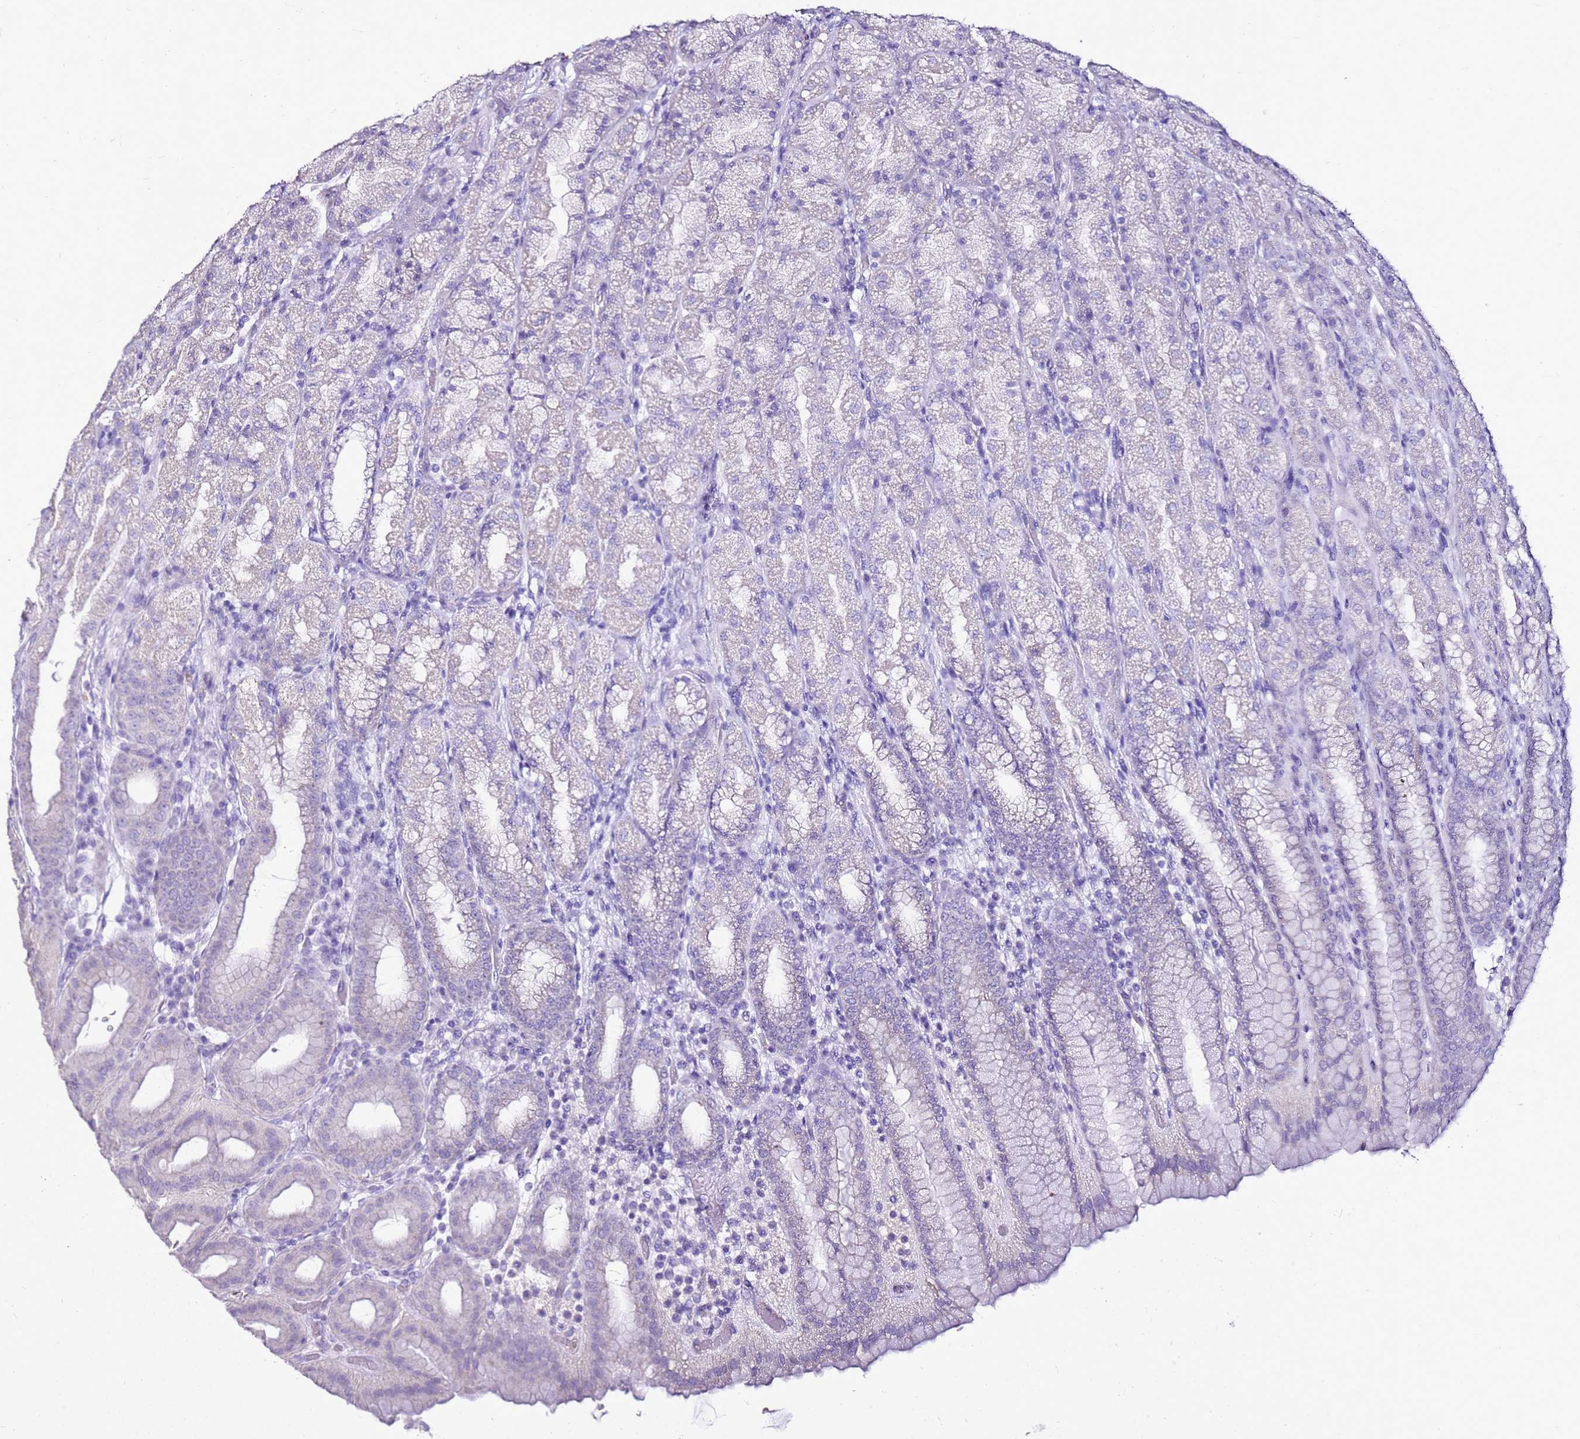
{"staining": {"intensity": "negative", "quantity": "none", "location": "none"}, "tissue": "stomach", "cell_type": "Glandular cells", "image_type": "normal", "snomed": [{"axis": "morphology", "description": "Normal tissue, NOS"}, {"axis": "topography", "description": "Stomach, upper"}, {"axis": "topography", "description": "Stomach"}], "caption": "Stomach stained for a protein using immunohistochemistry (IHC) demonstrates no expression glandular cells.", "gene": "FABP2", "patient": {"sex": "male", "age": 68}}